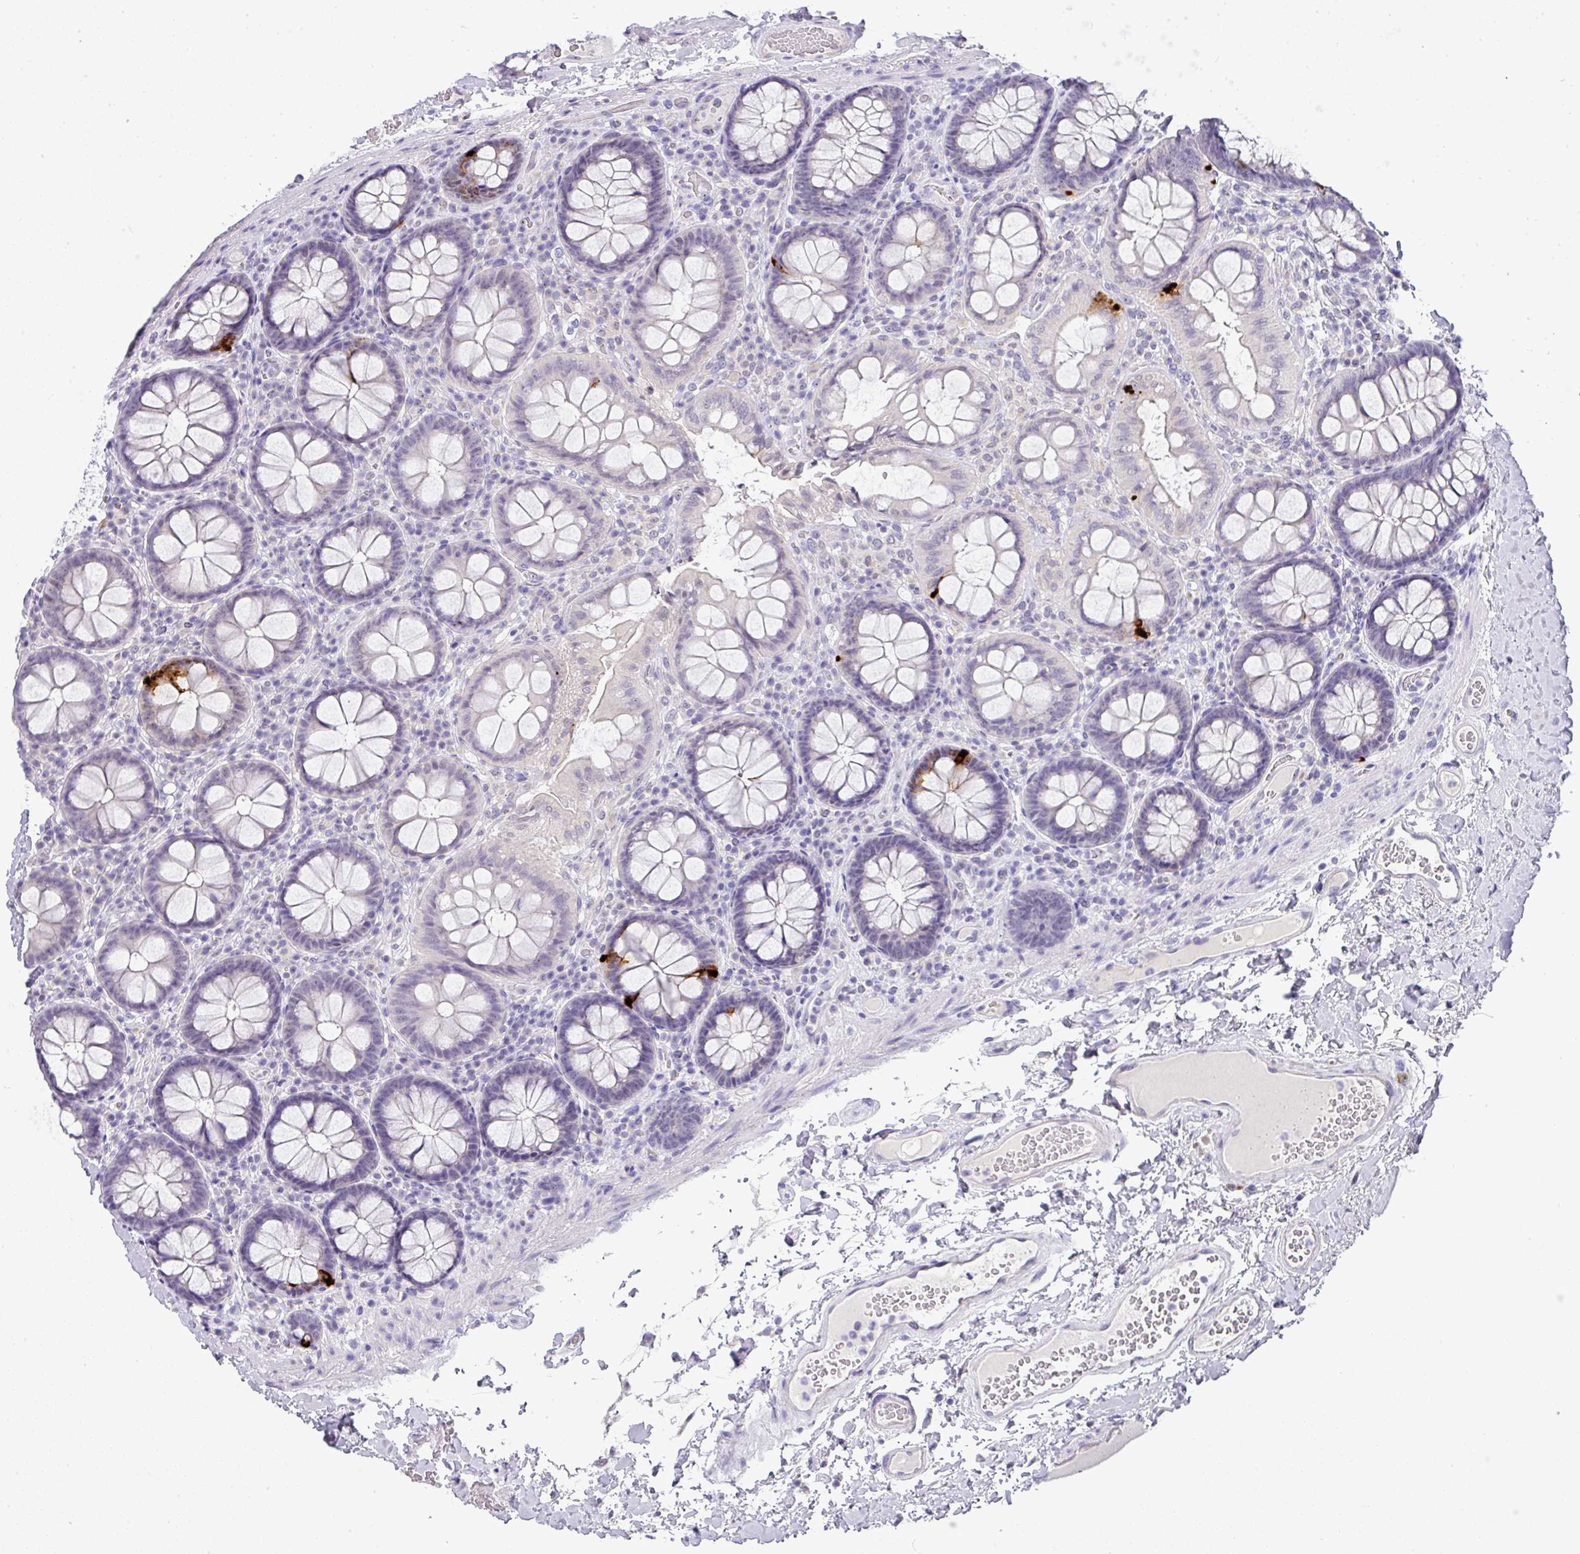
{"staining": {"intensity": "negative", "quantity": "none", "location": "none"}, "tissue": "colon", "cell_type": "Endothelial cells", "image_type": "normal", "snomed": [{"axis": "morphology", "description": "Normal tissue, NOS"}, {"axis": "topography", "description": "Colon"}], "caption": "Image shows no significant protein staining in endothelial cells of unremarkable colon.", "gene": "GCG", "patient": {"sex": "male", "age": 84}}